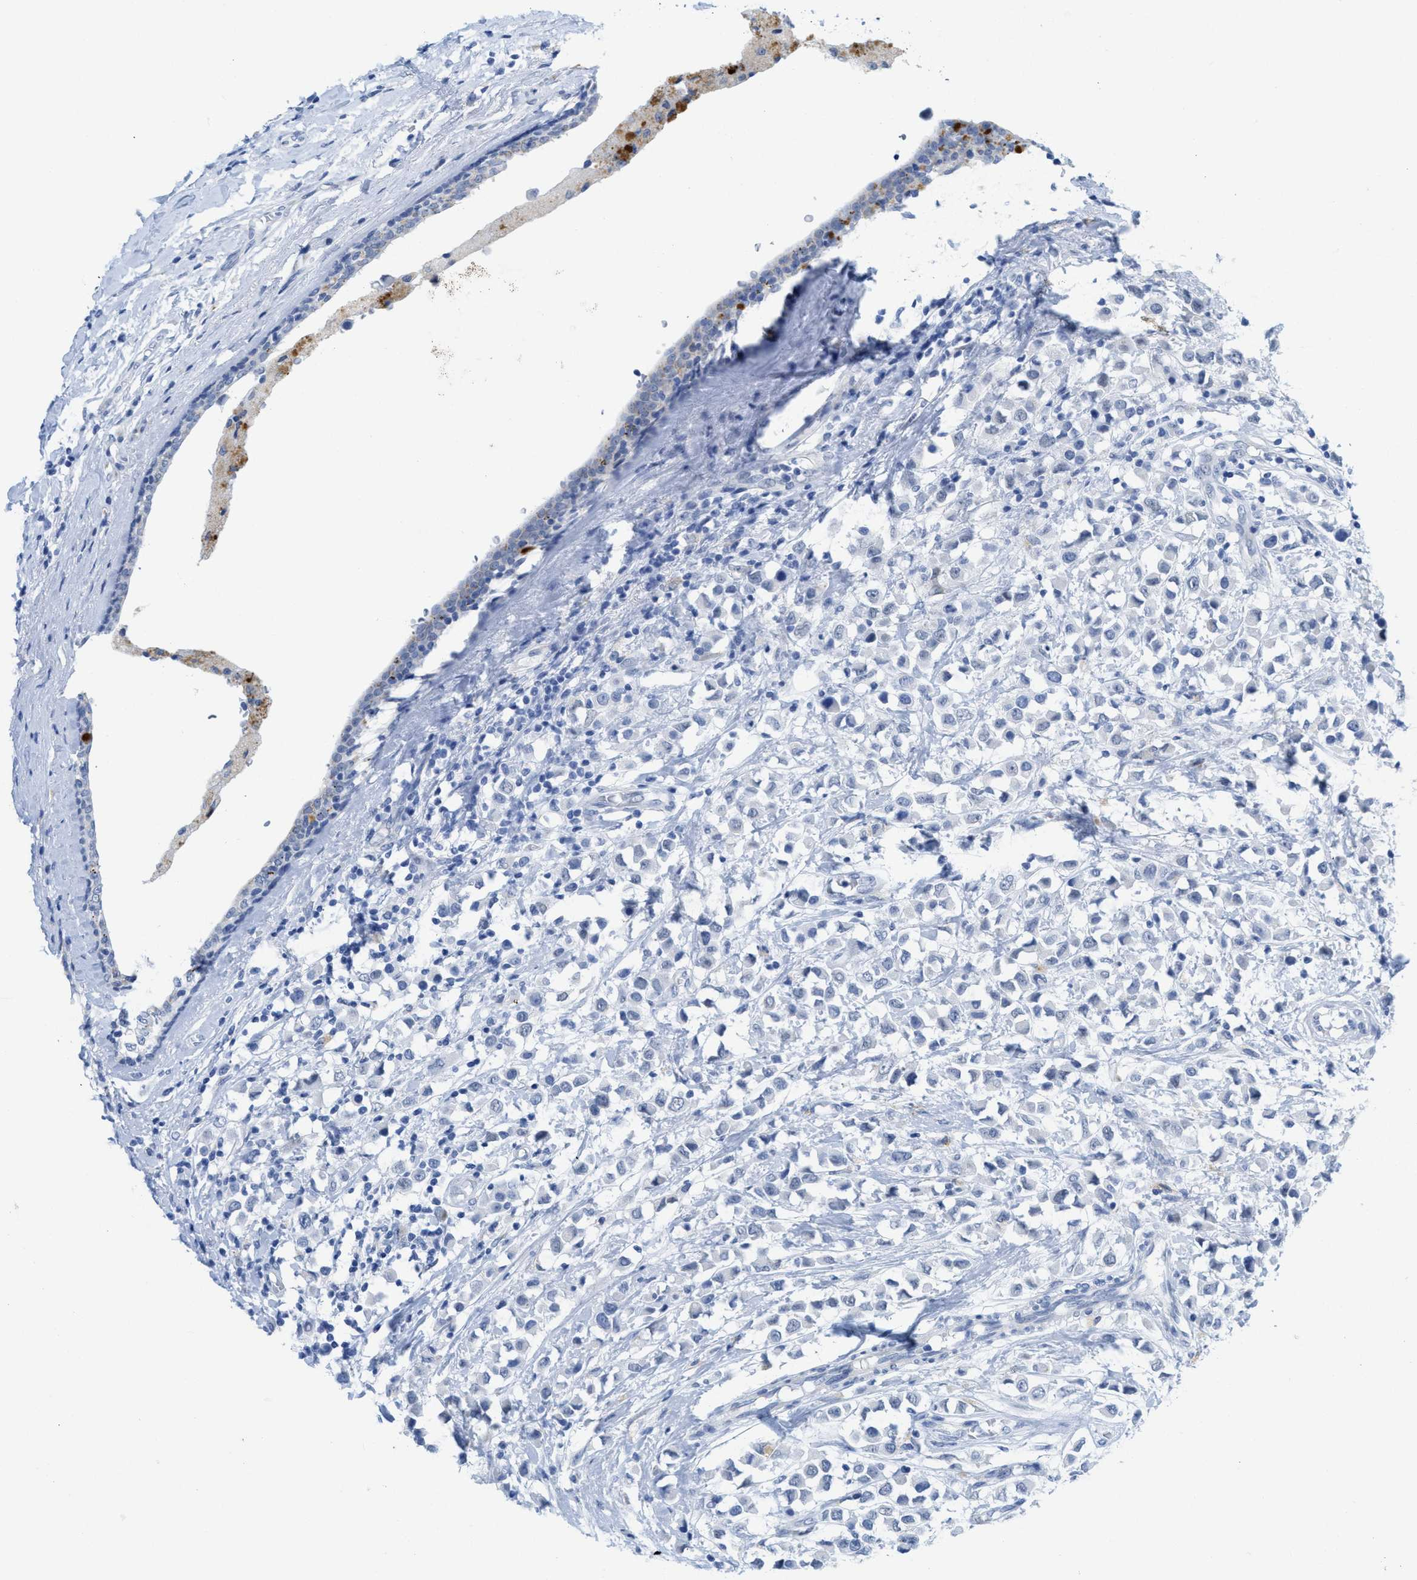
{"staining": {"intensity": "negative", "quantity": "none", "location": "none"}, "tissue": "breast cancer", "cell_type": "Tumor cells", "image_type": "cancer", "snomed": [{"axis": "morphology", "description": "Duct carcinoma"}, {"axis": "topography", "description": "Breast"}], "caption": "Tumor cells are negative for protein expression in human breast cancer.", "gene": "WDR4", "patient": {"sex": "female", "age": 61}}